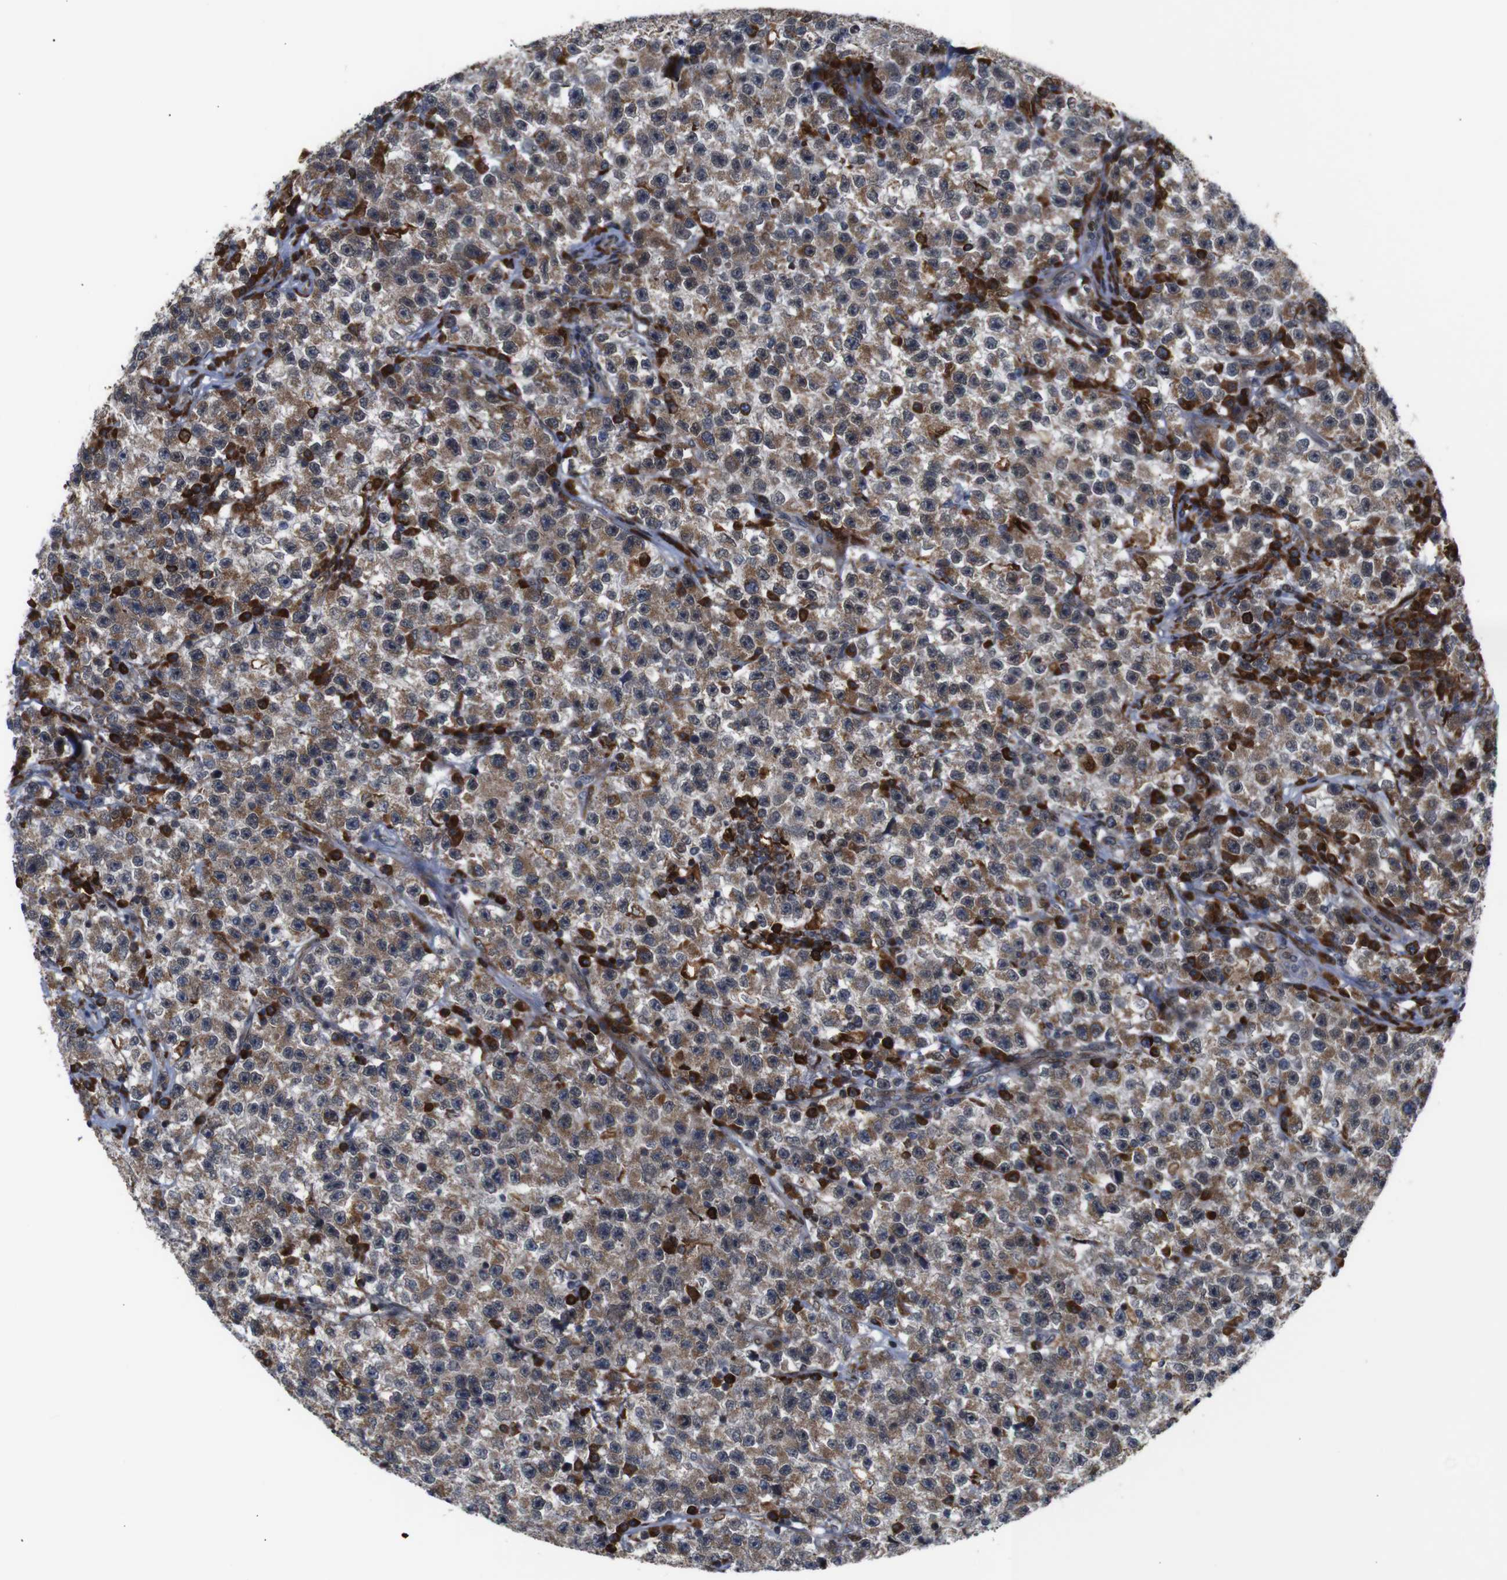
{"staining": {"intensity": "moderate", "quantity": ">75%", "location": "cytoplasmic/membranous"}, "tissue": "testis cancer", "cell_type": "Tumor cells", "image_type": "cancer", "snomed": [{"axis": "morphology", "description": "Seminoma, NOS"}, {"axis": "topography", "description": "Testis"}], "caption": "This photomicrograph exhibits immunohistochemistry staining of human seminoma (testis), with medium moderate cytoplasmic/membranous positivity in about >75% of tumor cells.", "gene": "PTPN1", "patient": {"sex": "male", "age": 22}}